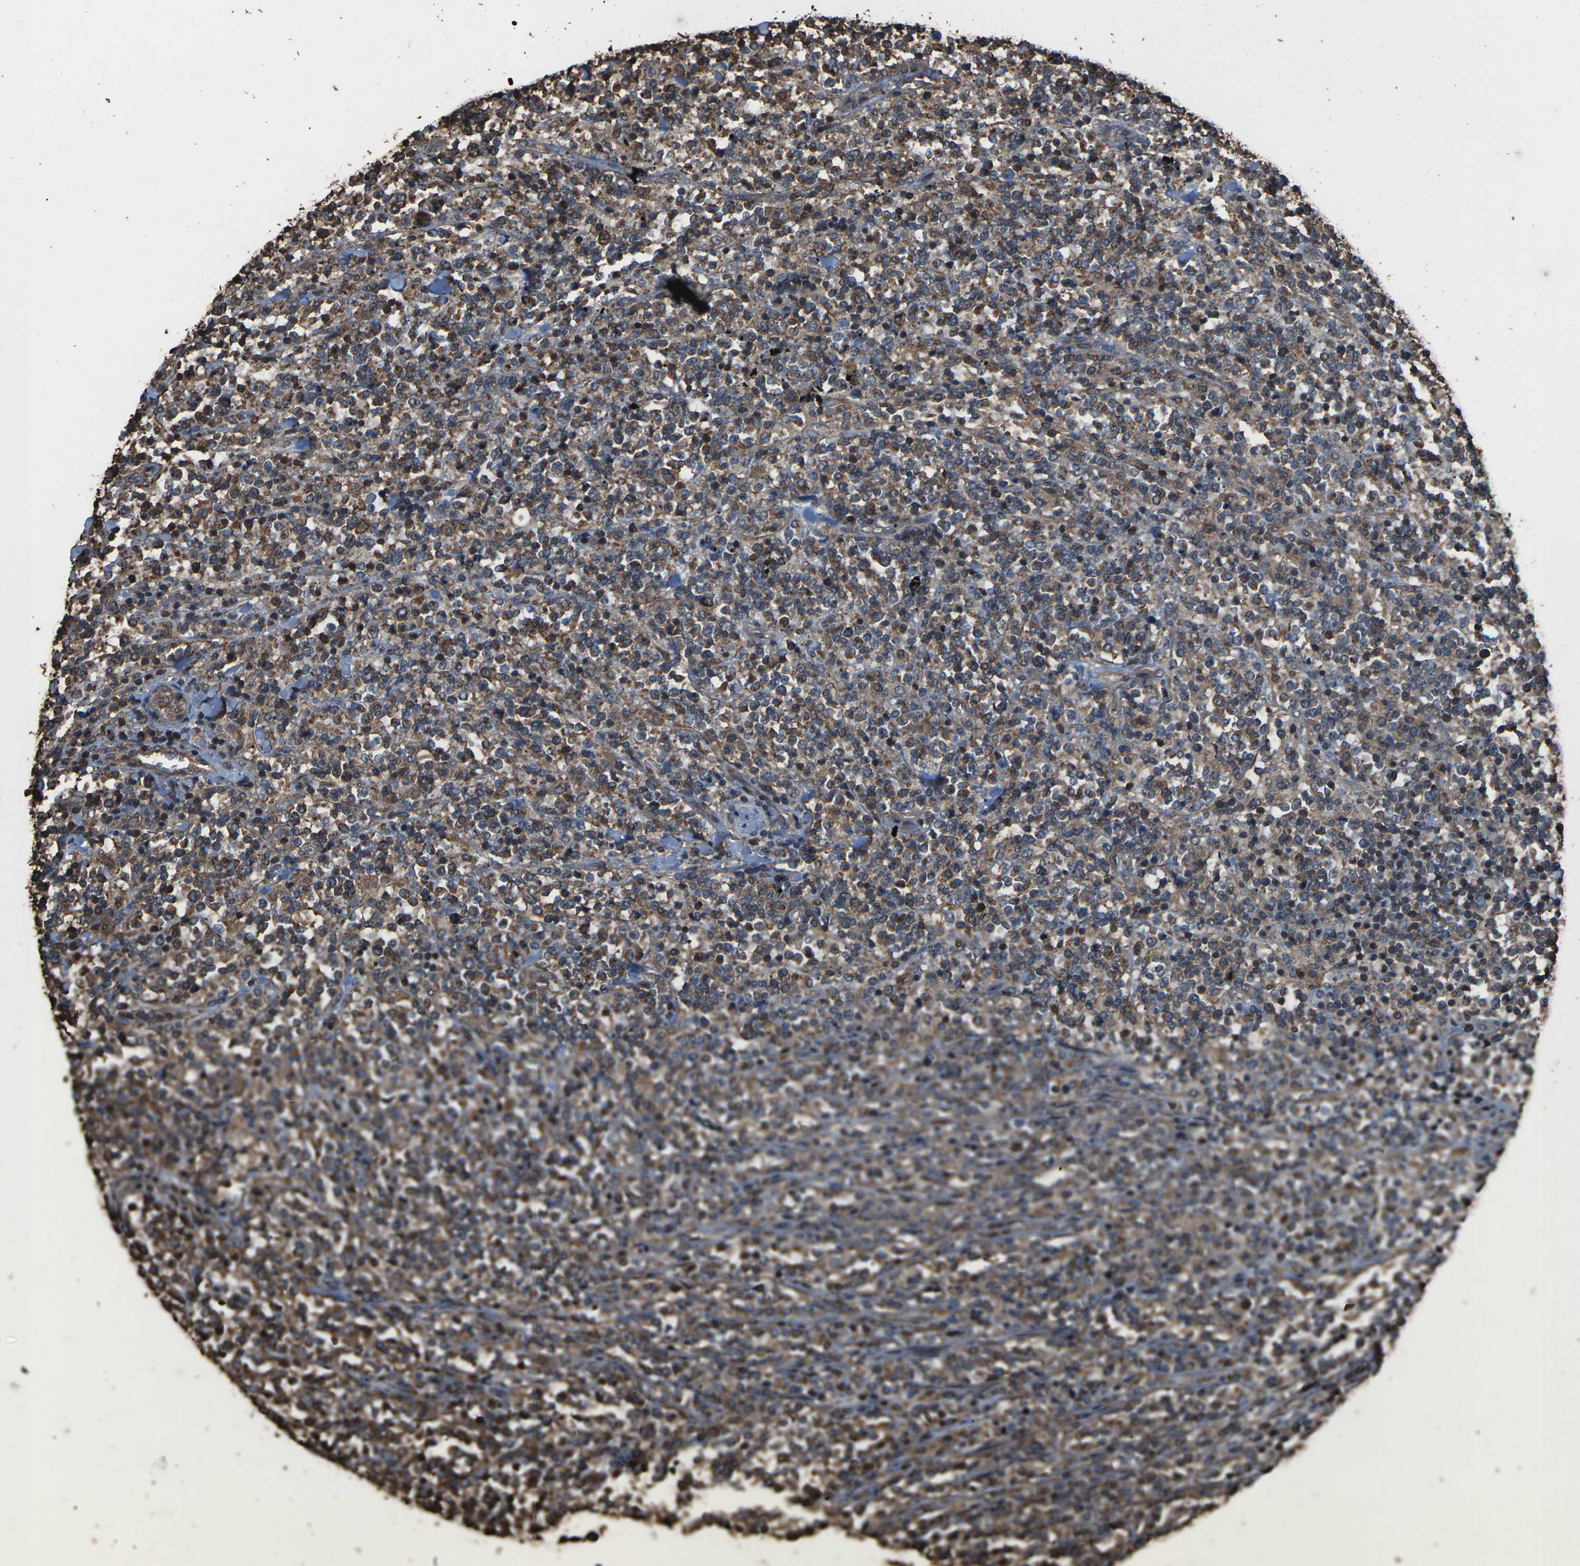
{"staining": {"intensity": "moderate", "quantity": ">75%", "location": "cytoplasmic/membranous"}, "tissue": "lymphoma", "cell_type": "Tumor cells", "image_type": "cancer", "snomed": [{"axis": "morphology", "description": "Malignant lymphoma, non-Hodgkin's type, High grade"}, {"axis": "topography", "description": "Soft tissue"}], "caption": "About >75% of tumor cells in lymphoma reveal moderate cytoplasmic/membranous protein staining as visualized by brown immunohistochemical staining.", "gene": "DHPS", "patient": {"sex": "male", "age": 18}}